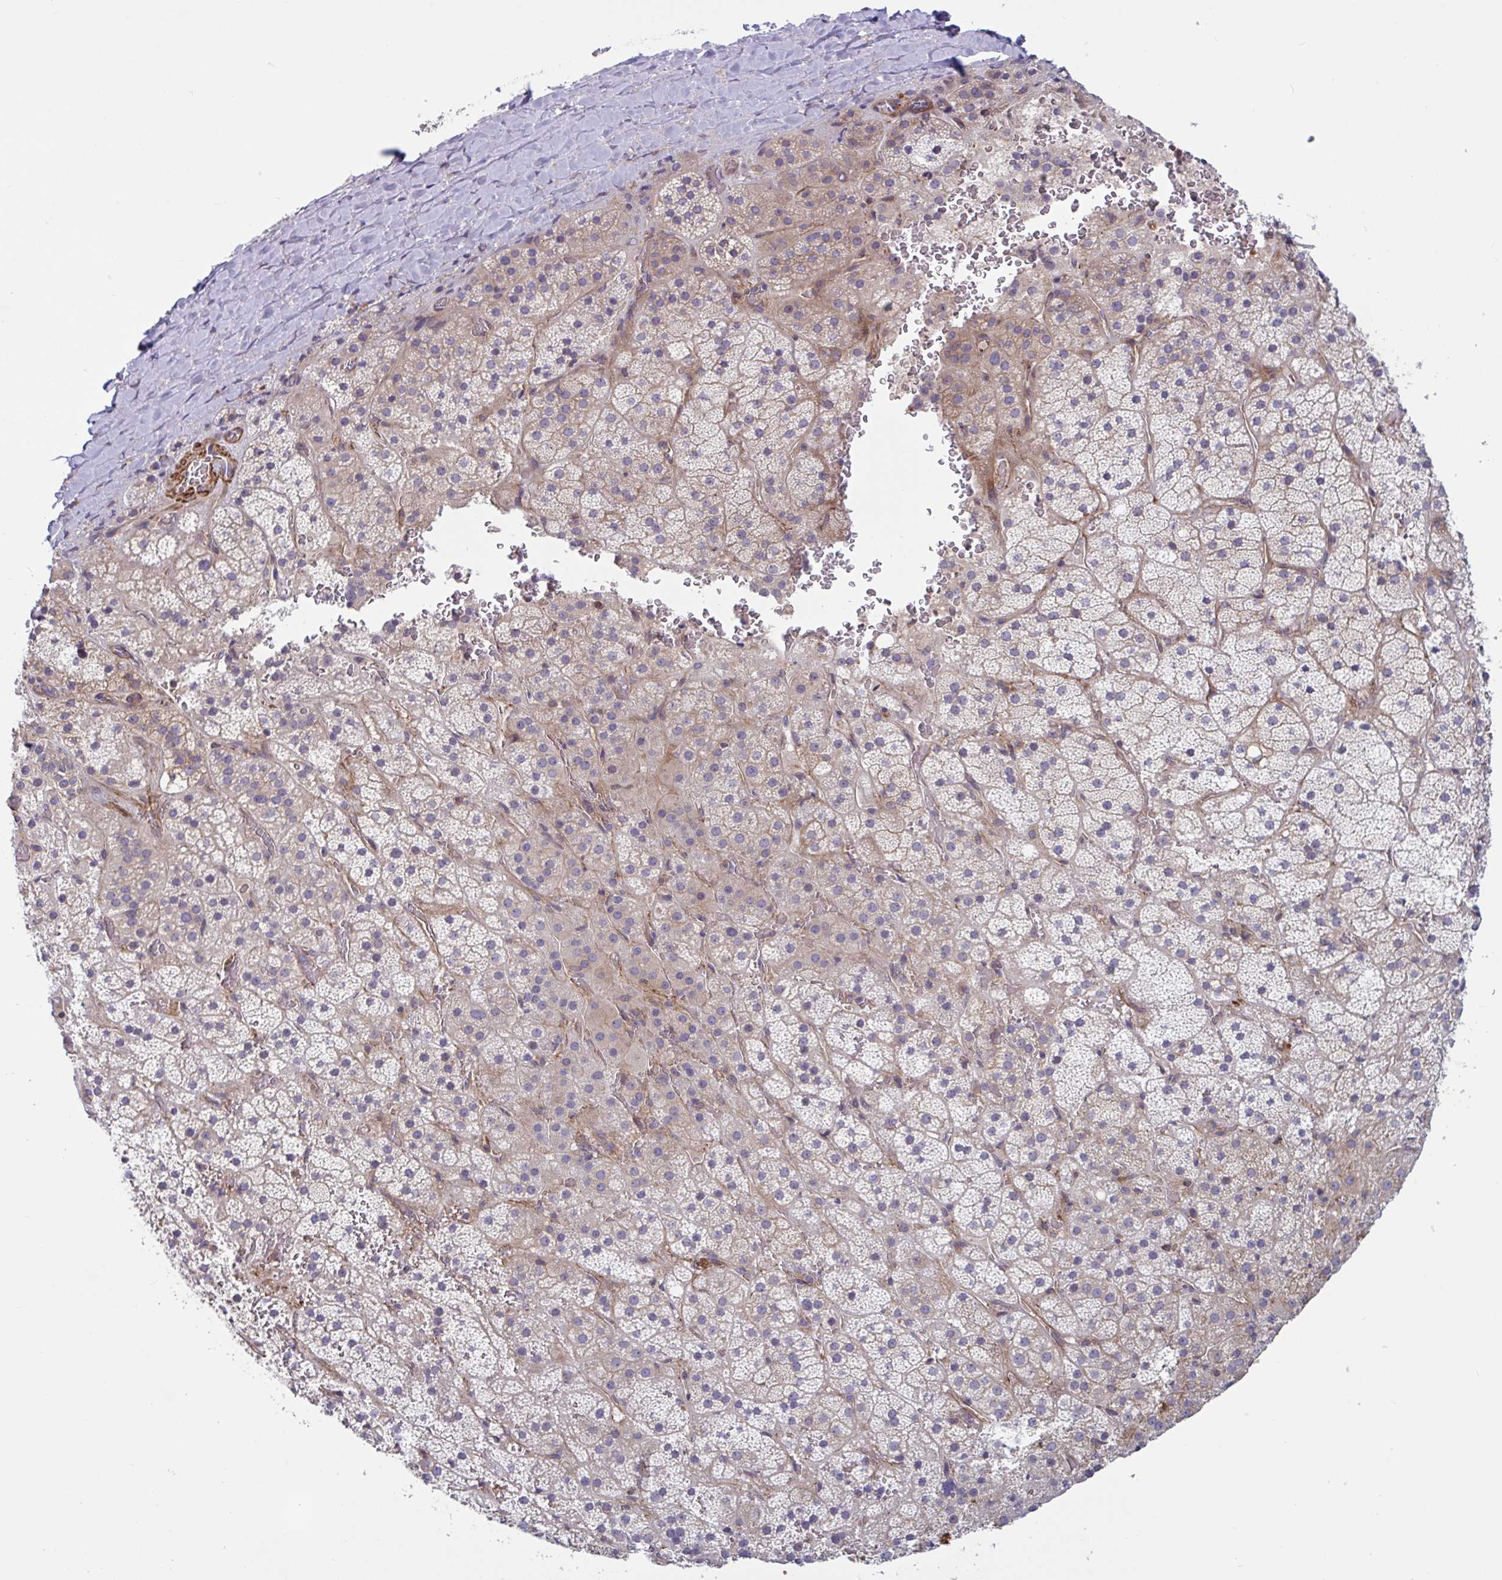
{"staining": {"intensity": "weak", "quantity": "<25%", "location": "cytoplasmic/membranous"}, "tissue": "adrenal gland", "cell_type": "Glandular cells", "image_type": "normal", "snomed": [{"axis": "morphology", "description": "Normal tissue, NOS"}, {"axis": "topography", "description": "Adrenal gland"}], "caption": "Immunohistochemistry (IHC) of normal human adrenal gland shows no staining in glandular cells.", "gene": "TANK", "patient": {"sex": "male", "age": 57}}